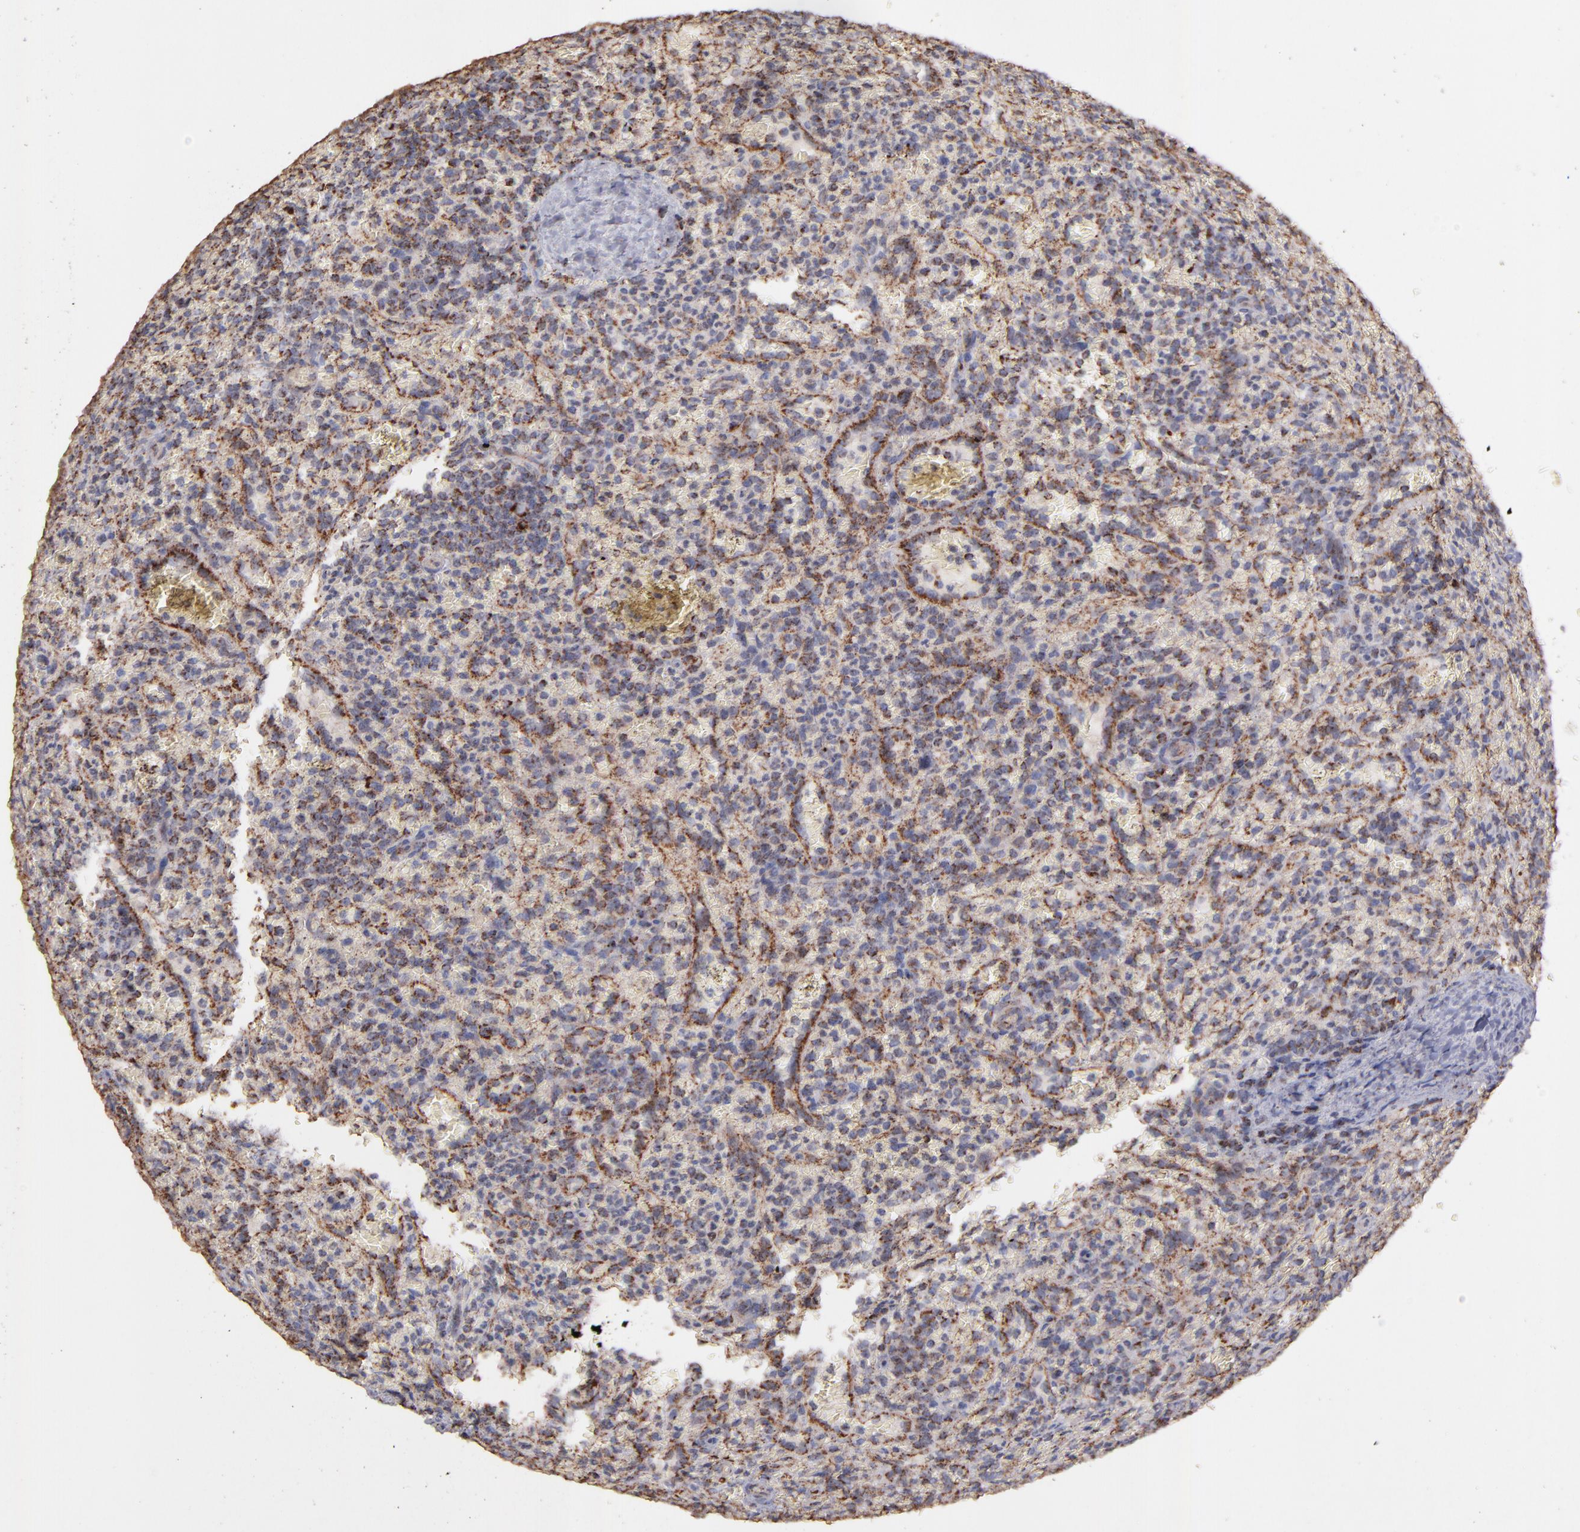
{"staining": {"intensity": "moderate", "quantity": "25%-75%", "location": "cytoplasmic/membranous"}, "tissue": "lymphoma", "cell_type": "Tumor cells", "image_type": "cancer", "snomed": [{"axis": "morphology", "description": "Malignant lymphoma, non-Hodgkin's type, Low grade"}, {"axis": "topography", "description": "Spleen"}], "caption": "Brown immunohistochemical staining in low-grade malignant lymphoma, non-Hodgkin's type exhibits moderate cytoplasmic/membranous expression in approximately 25%-75% of tumor cells. Nuclei are stained in blue.", "gene": "DLST", "patient": {"sex": "female", "age": 64}}